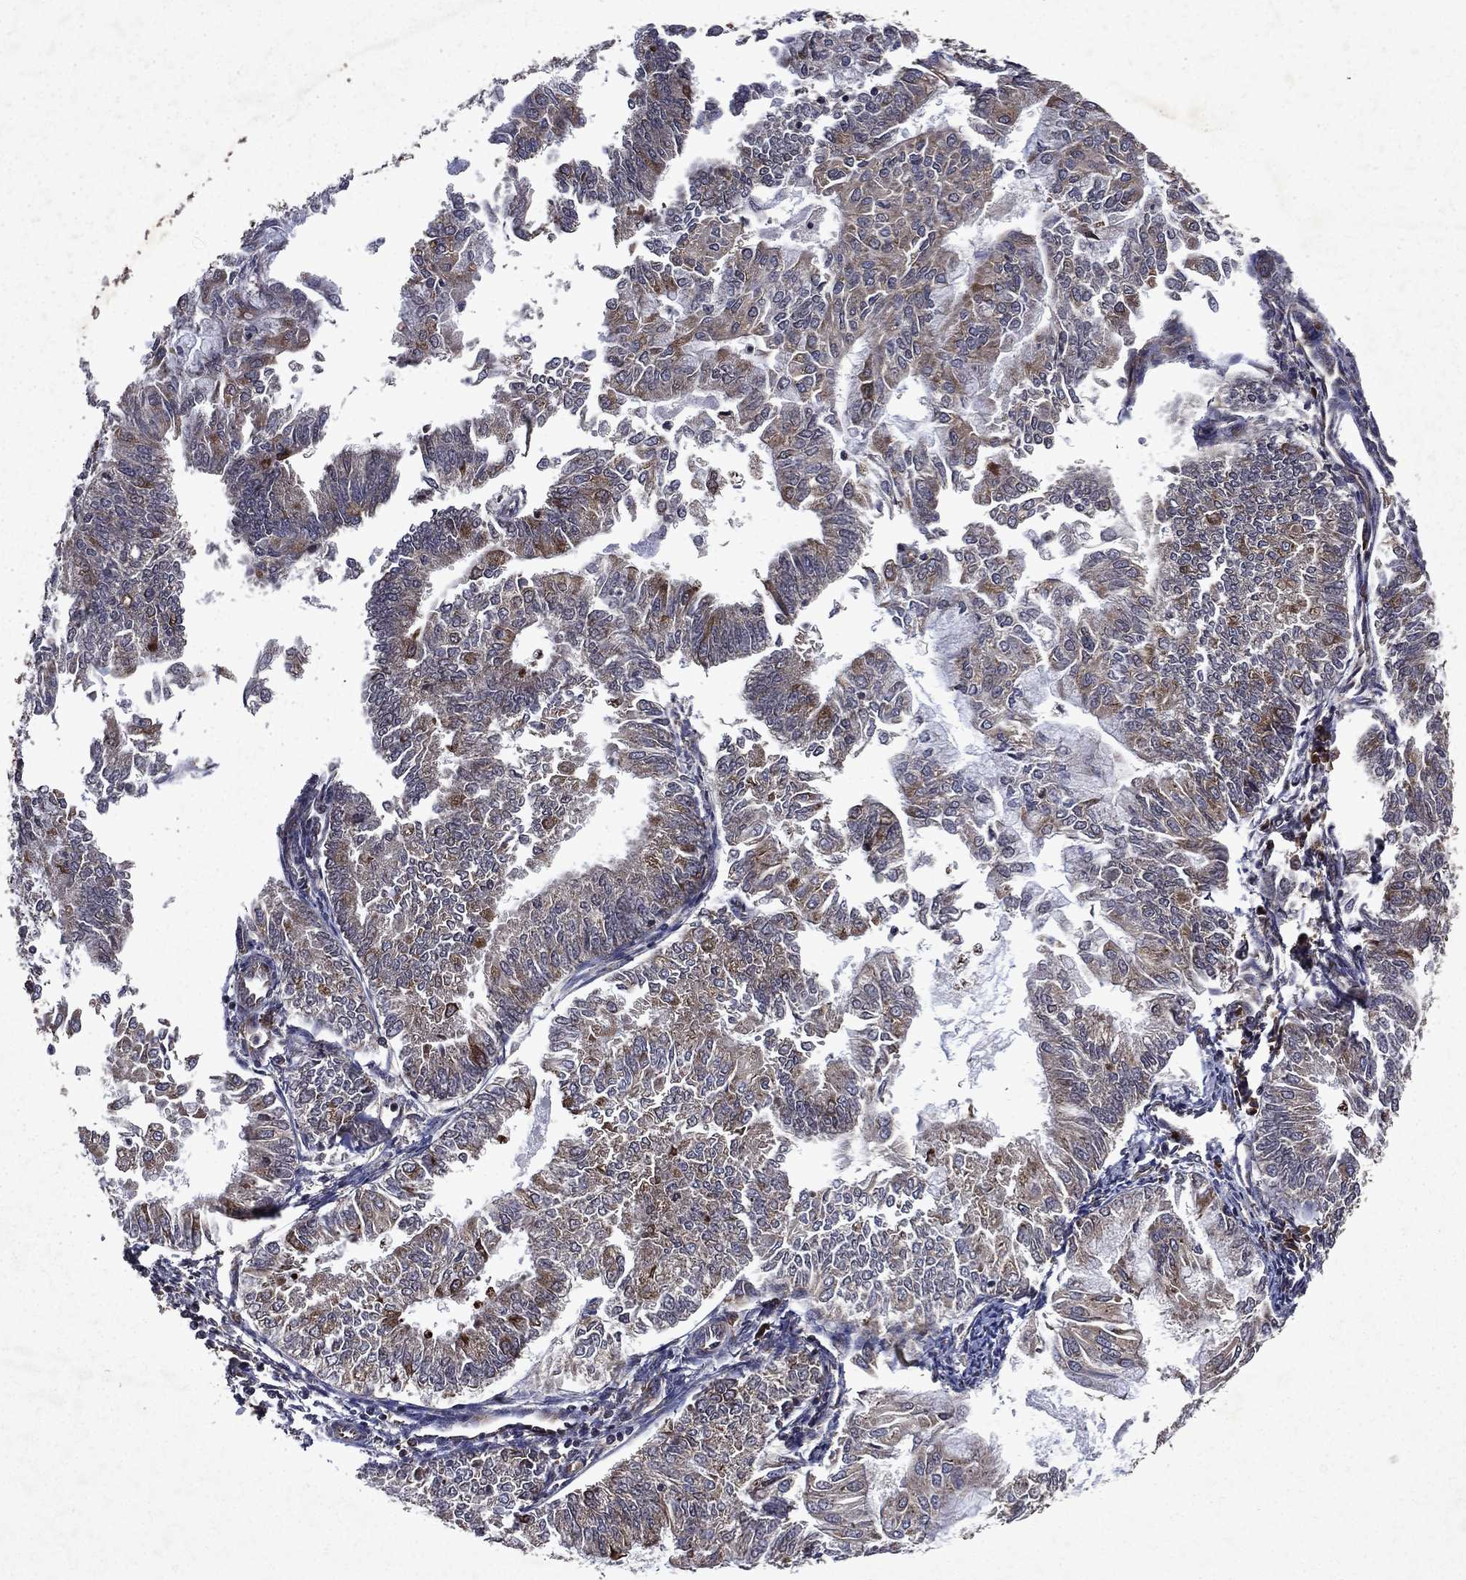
{"staining": {"intensity": "moderate", "quantity": "<25%", "location": "cytoplasmic/membranous"}, "tissue": "endometrial cancer", "cell_type": "Tumor cells", "image_type": "cancer", "snomed": [{"axis": "morphology", "description": "Adenocarcinoma, NOS"}, {"axis": "topography", "description": "Endometrium"}], "caption": "Protein staining by immunohistochemistry demonstrates moderate cytoplasmic/membranous staining in approximately <25% of tumor cells in endometrial adenocarcinoma. The protein of interest is shown in brown color, while the nuclei are stained blue.", "gene": "EIF2B4", "patient": {"sex": "female", "age": 59}}